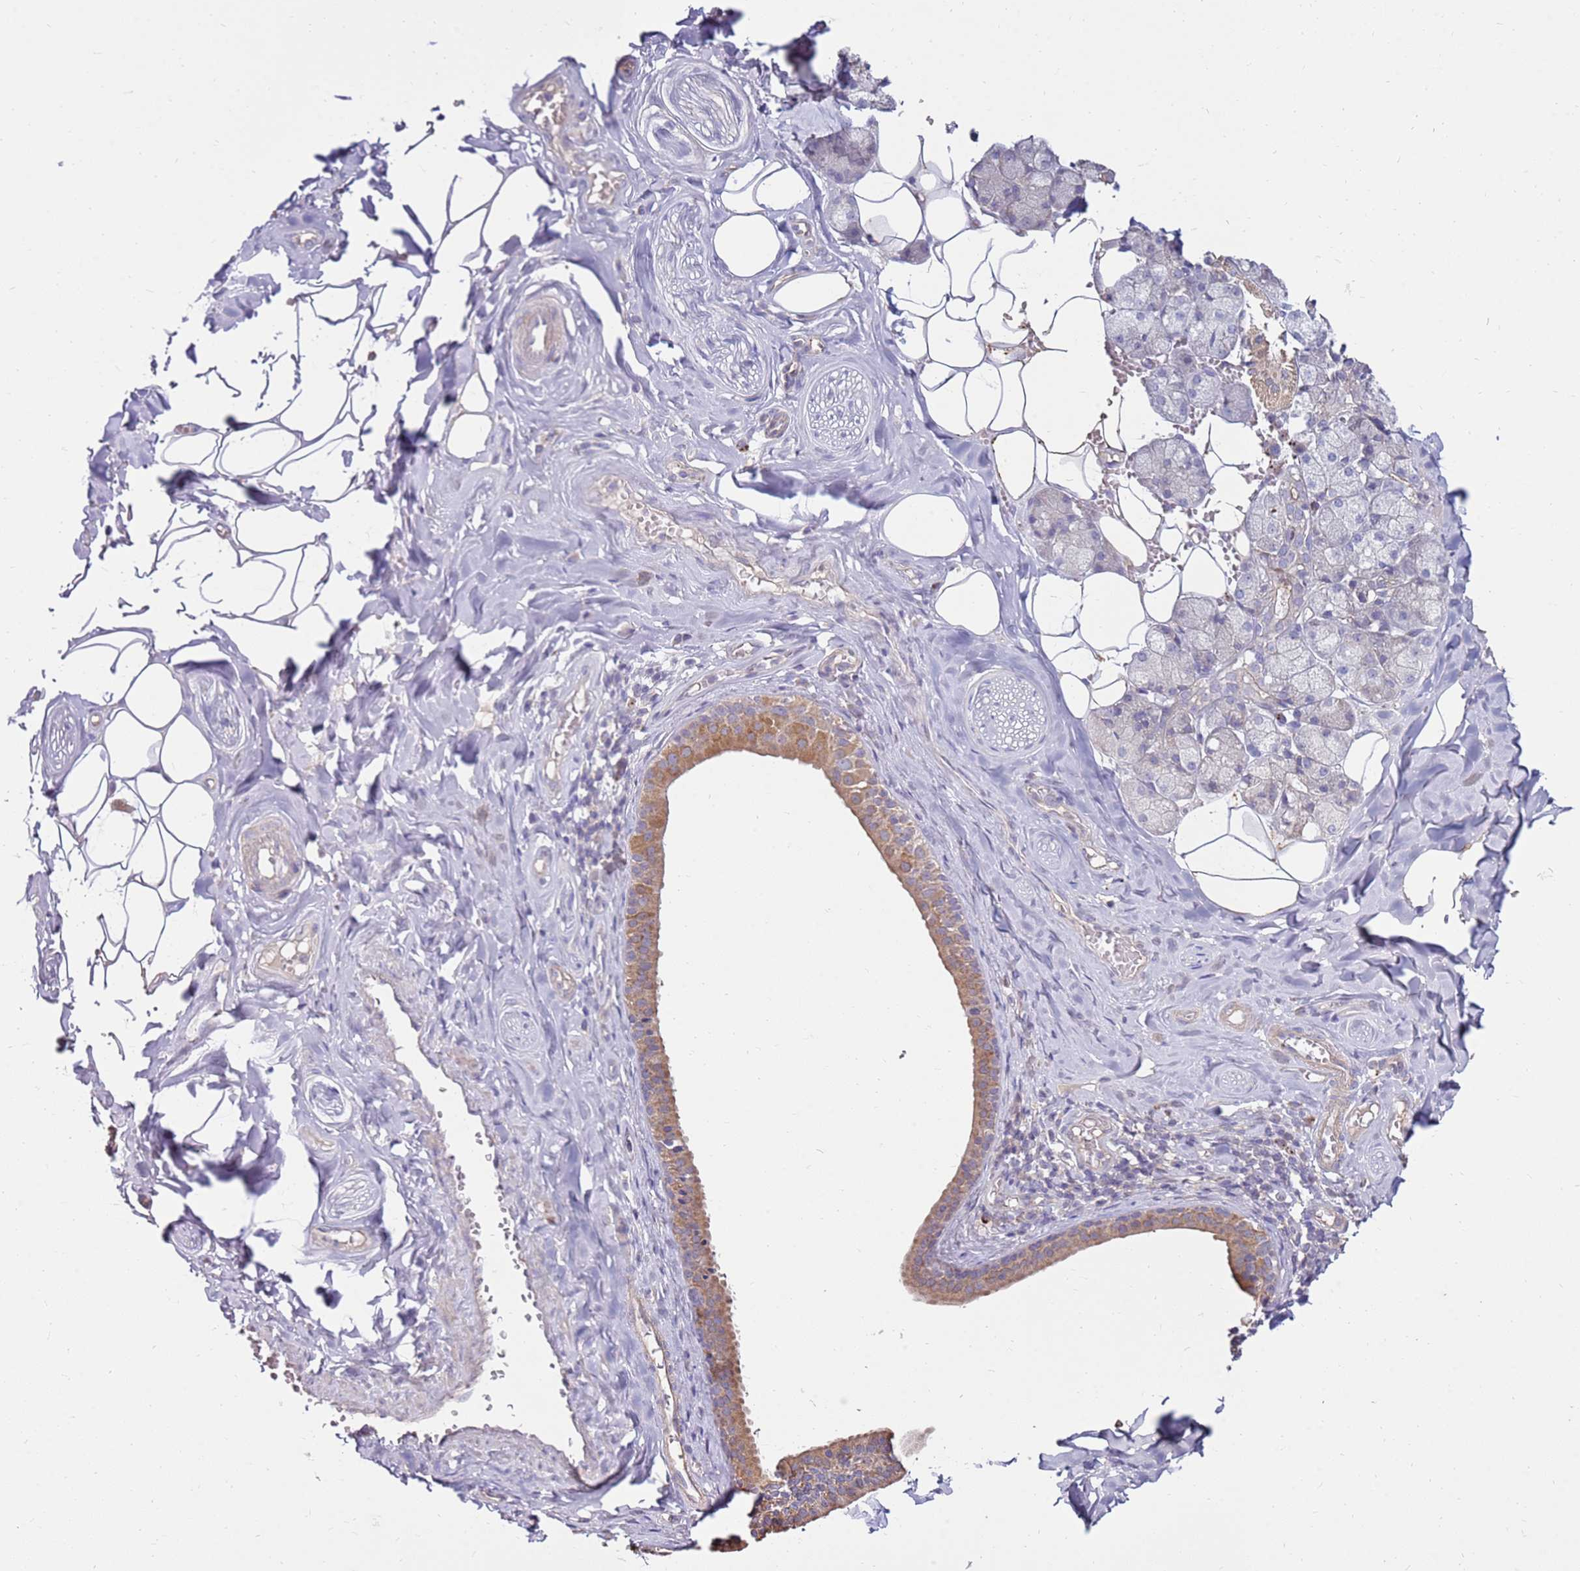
{"staining": {"intensity": "moderate", "quantity": "<25%", "location": "cytoplasmic/membranous"}, "tissue": "salivary gland", "cell_type": "Glandular cells", "image_type": "normal", "snomed": [{"axis": "morphology", "description": "Normal tissue, NOS"}, {"axis": "topography", "description": "Salivary gland"}], "caption": "Protein staining displays moderate cytoplasmic/membranous positivity in approximately <25% of glandular cells in benign salivary gland. Immunohistochemistry (ihc) stains the protein in brown and the nuclei are stained blue.", "gene": "SLC44A4", "patient": {"sex": "male", "age": 62}}